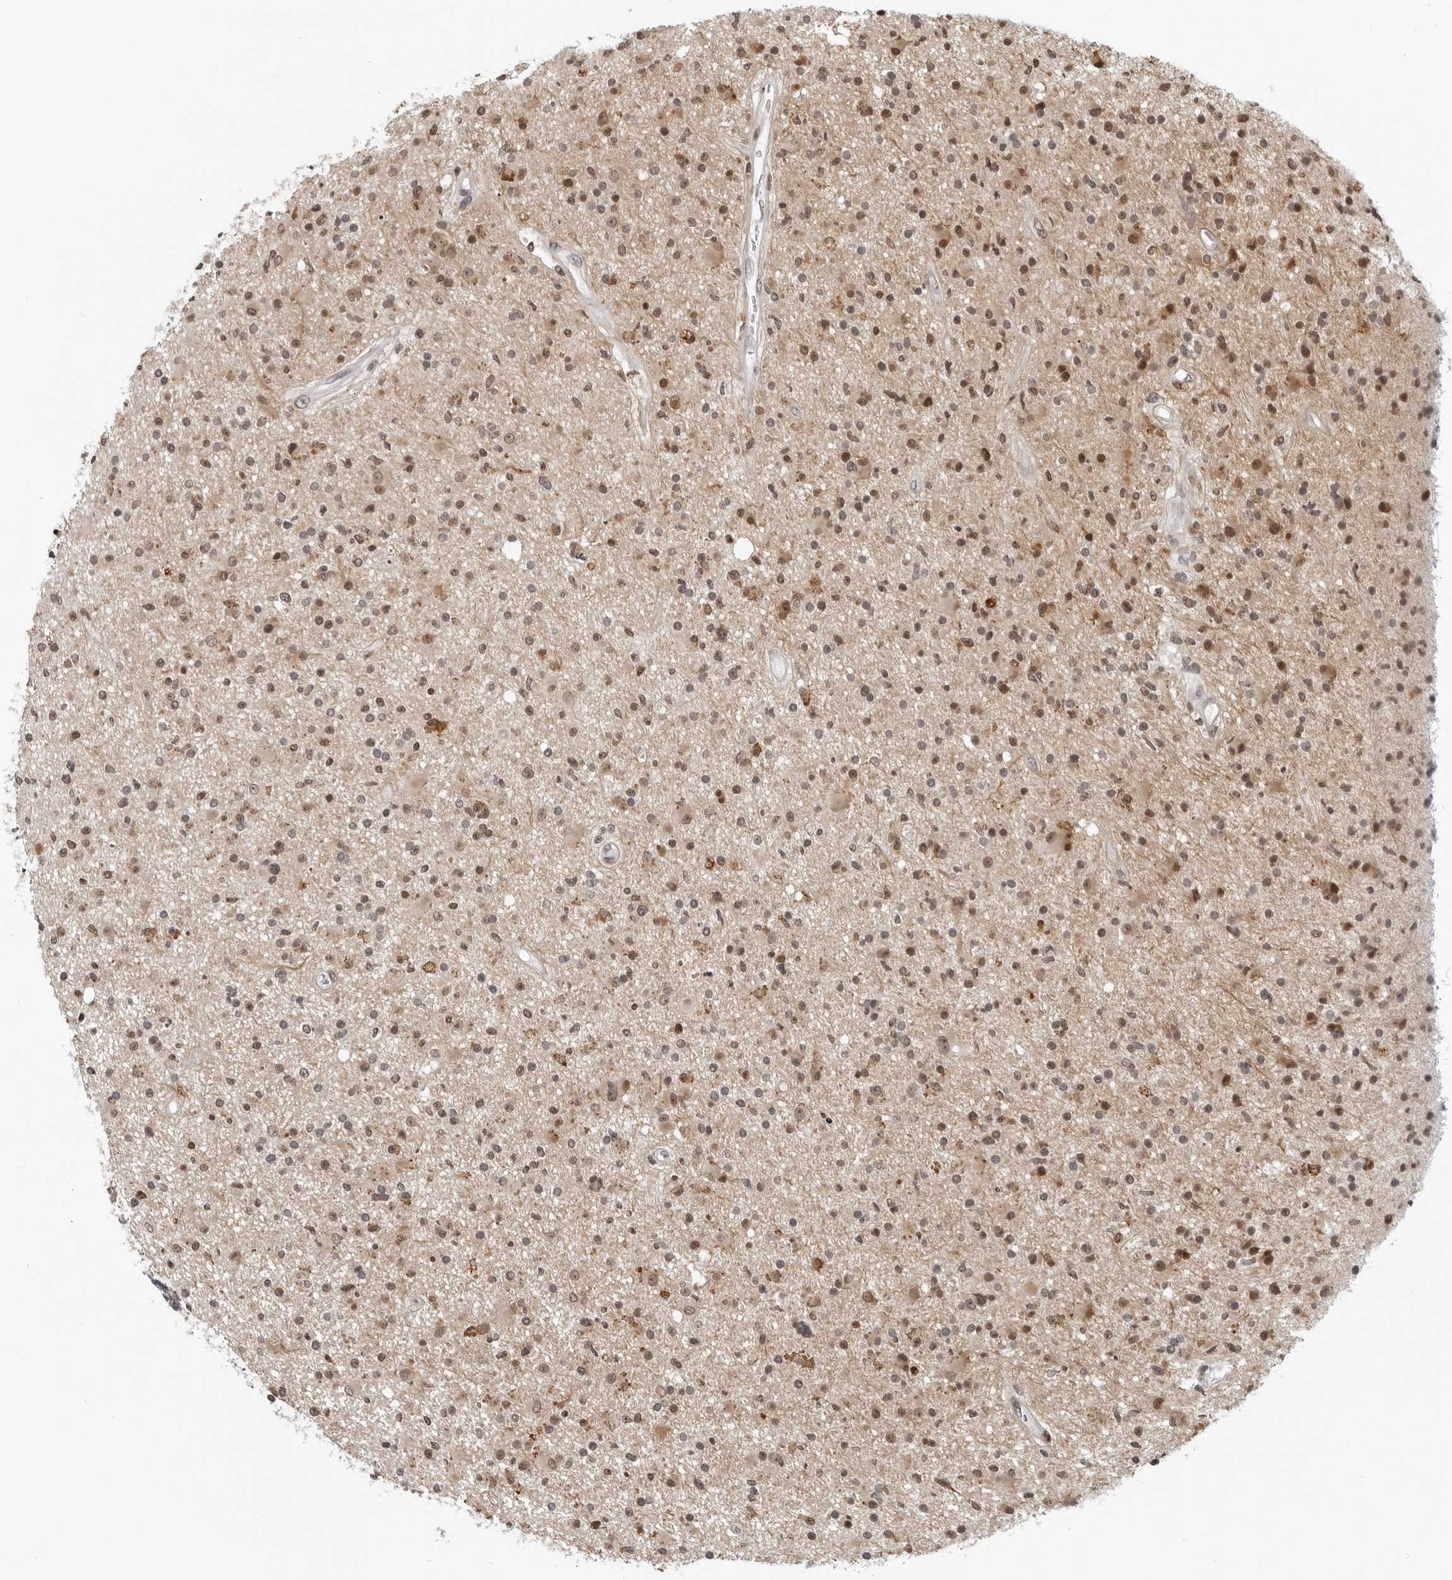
{"staining": {"intensity": "moderate", "quantity": ">75%", "location": "cytoplasmic/membranous,nuclear"}, "tissue": "glioma", "cell_type": "Tumor cells", "image_type": "cancer", "snomed": [{"axis": "morphology", "description": "Glioma, malignant, High grade"}, {"axis": "topography", "description": "Brain"}], "caption": "Protein expression analysis of glioma demonstrates moderate cytoplasmic/membranous and nuclear expression in about >75% of tumor cells.", "gene": "MAF", "patient": {"sex": "male", "age": 33}}